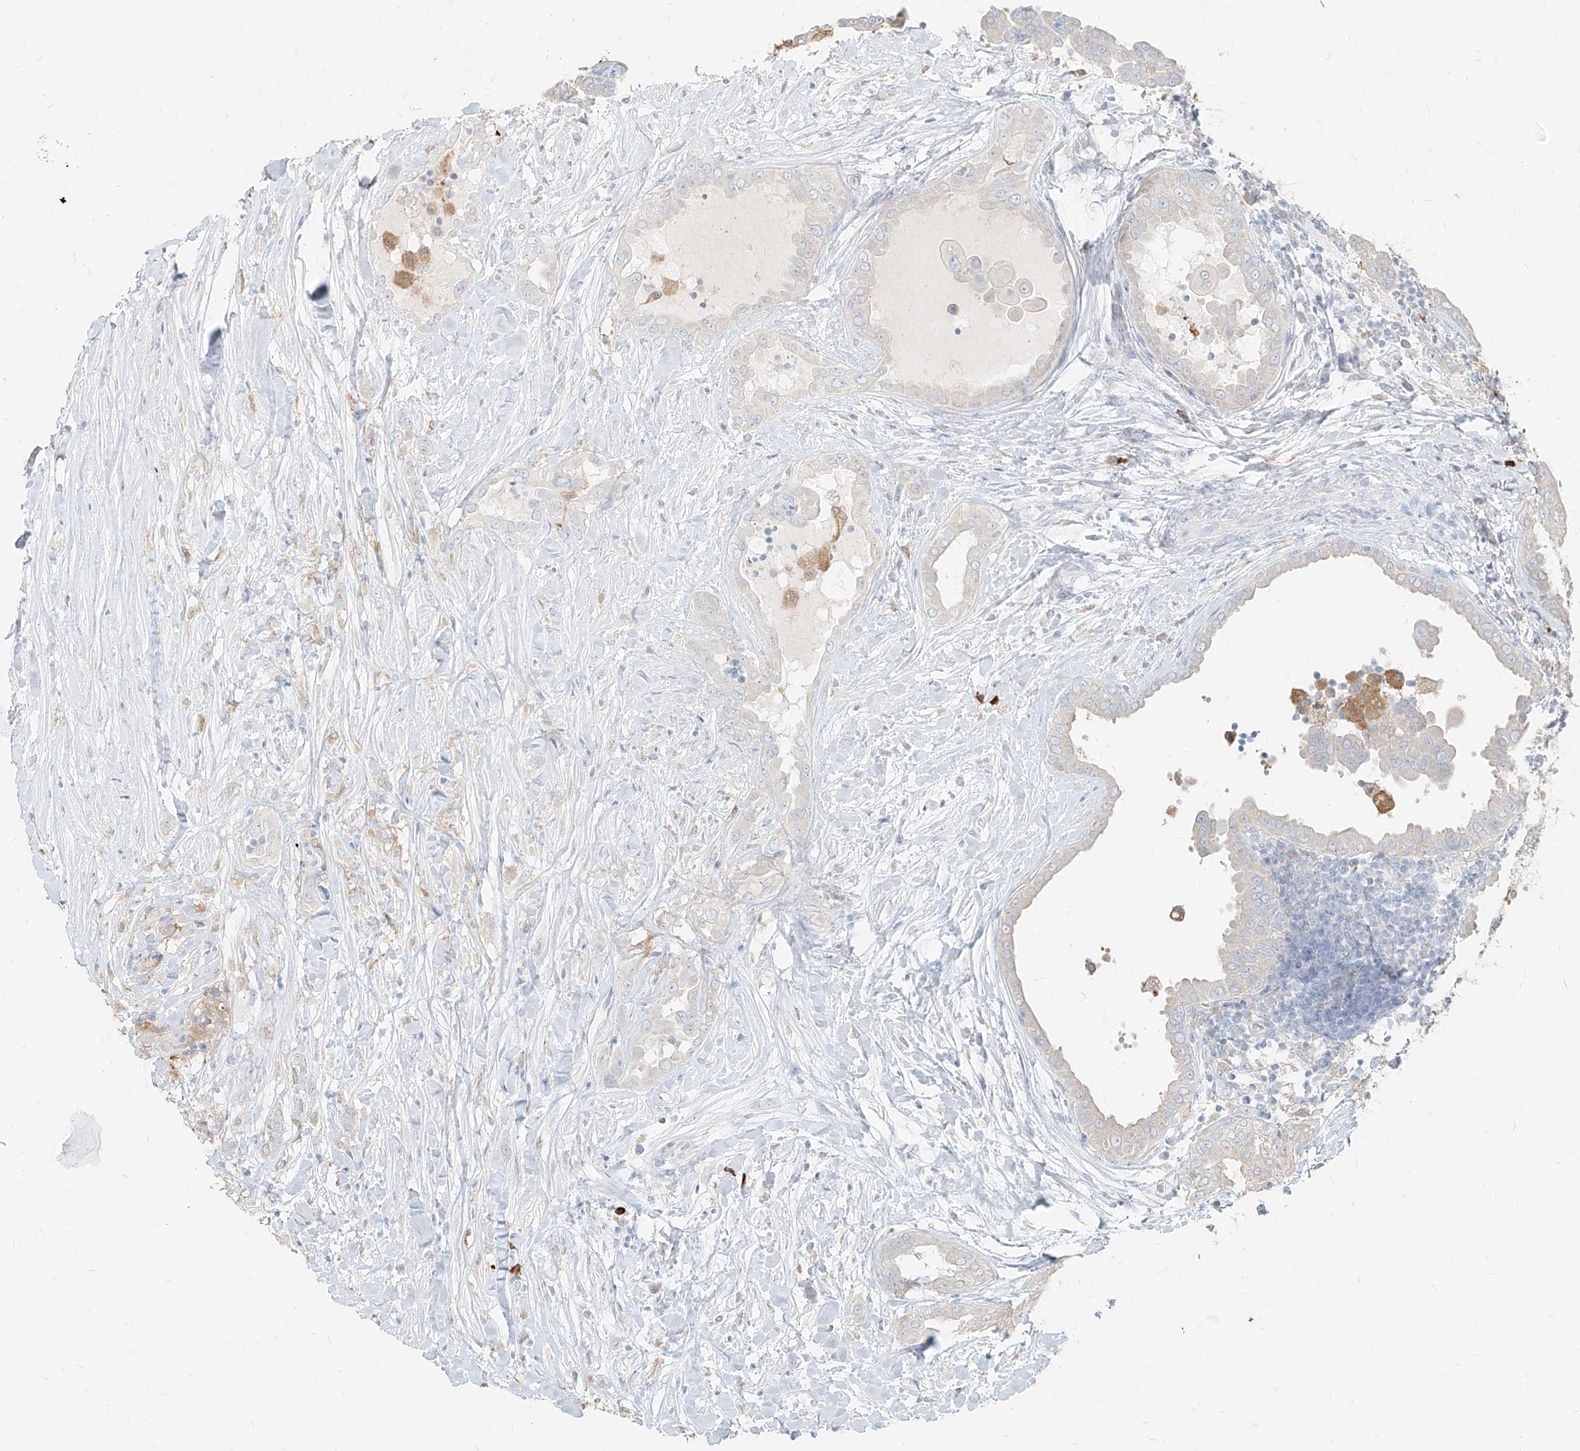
{"staining": {"intensity": "negative", "quantity": "none", "location": "none"}, "tissue": "thyroid cancer", "cell_type": "Tumor cells", "image_type": "cancer", "snomed": [{"axis": "morphology", "description": "Papillary adenocarcinoma, NOS"}, {"axis": "topography", "description": "Thyroid gland"}], "caption": "DAB (3,3'-diaminobenzidine) immunohistochemical staining of thyroid papillary adenocarcinoma displays no significant staining in tumor cells. Nuclei are stained in blue.", "gene": "PGD", "patient": {"sex": "male", "age": 33}}